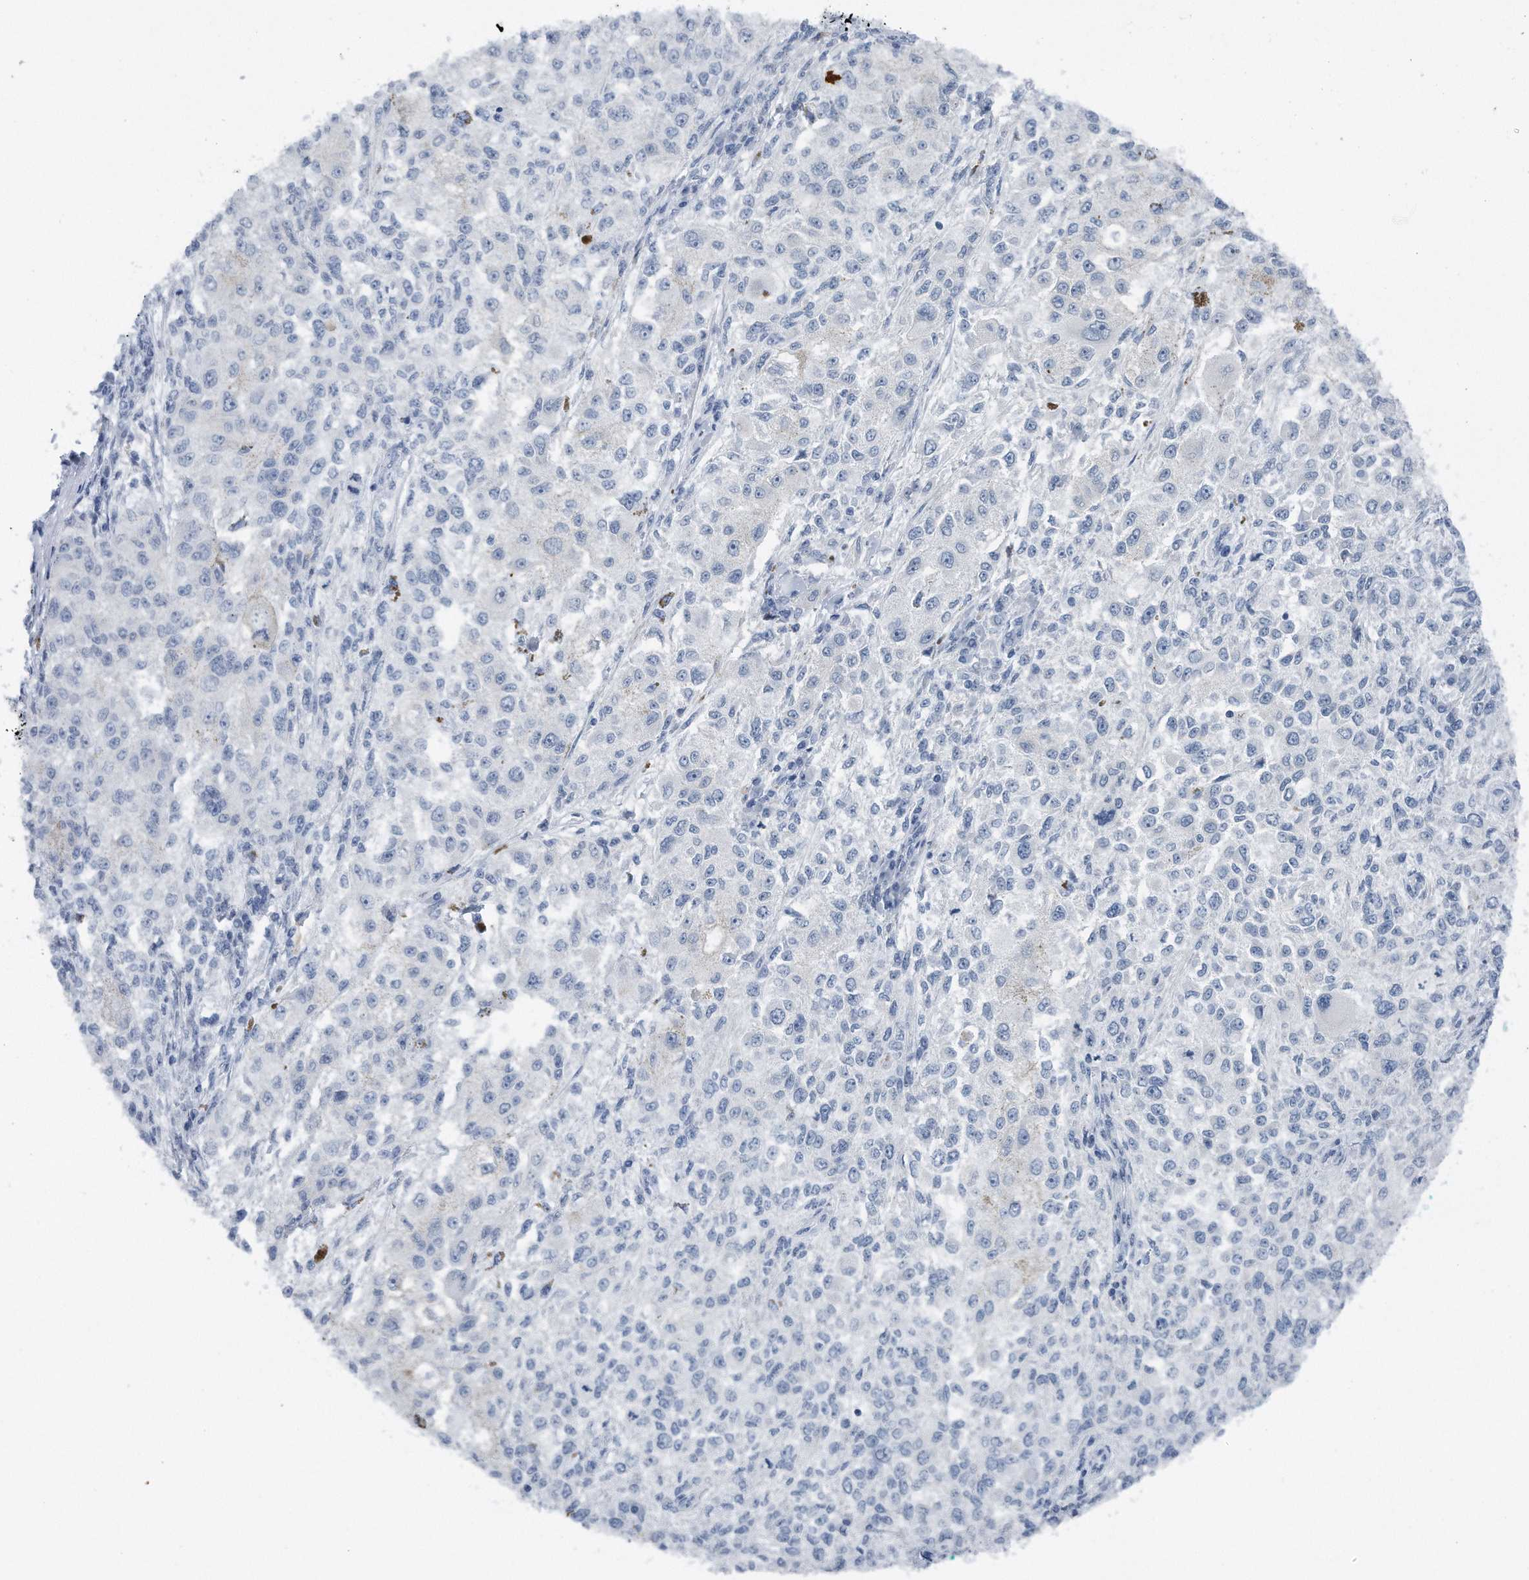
{"staining": {"intensity": "negative", "quantity": "none", "location": "none"}, "tissue": "melanoma", "cell_type": "Tumor cells", "image_type": "cancer", "snomed": [{"axis": "morphology", "description": "Necrosis, NOS"}, {"axis": "morphology", "description": "Malignant melanoma, NOS"}, {"axis": "topography", "description": "Skin"}], "caption": "An IHC image of melanoma is shown. There is no staining in tumor cells of melanoma.", "gene": "YRDC", "patient": {"sex": "female", "age": 87}}